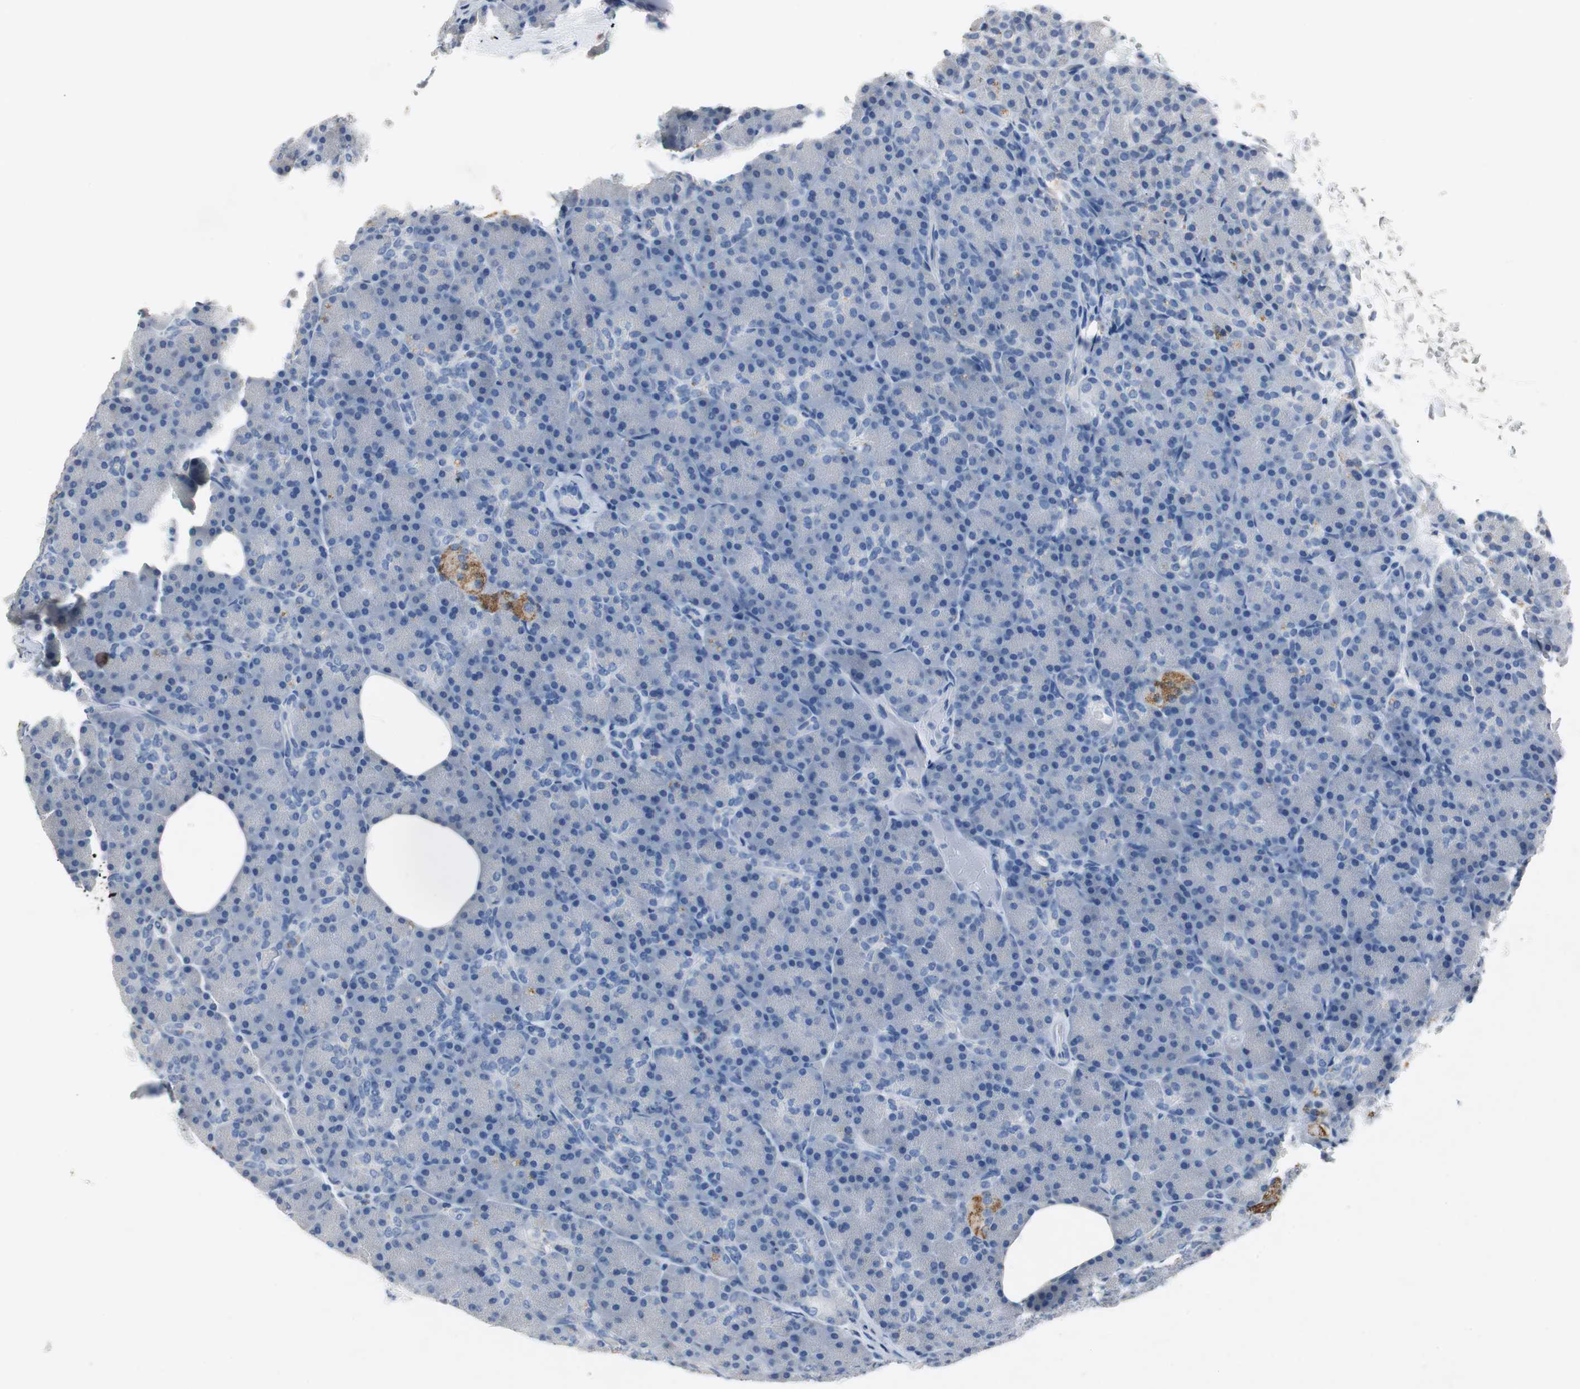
{"staining": {"intensity": "negative", "quantity": "none", "location": "none"}, "tissue": "pancreas", "cell_type": "Exocrine glandular cells", "image_type": "normal", "snomed": [{"axis": "morphology", "description": "Normal tissue, NOS"}, {"axis": "topography", "description": "Pancreas"}], "caption": "DAB (3,3'-diaminobenzidine) immunohistochemical staining of benign human pancreas displays no significant expression in exocrine glandular cells. (Brightfield microscopy of DAB (3,3'-diaminobenzidine) immunohistochemistry at high magnification).", "gene": "LRP2", "patient": {"sex": "female", "age": 43}}